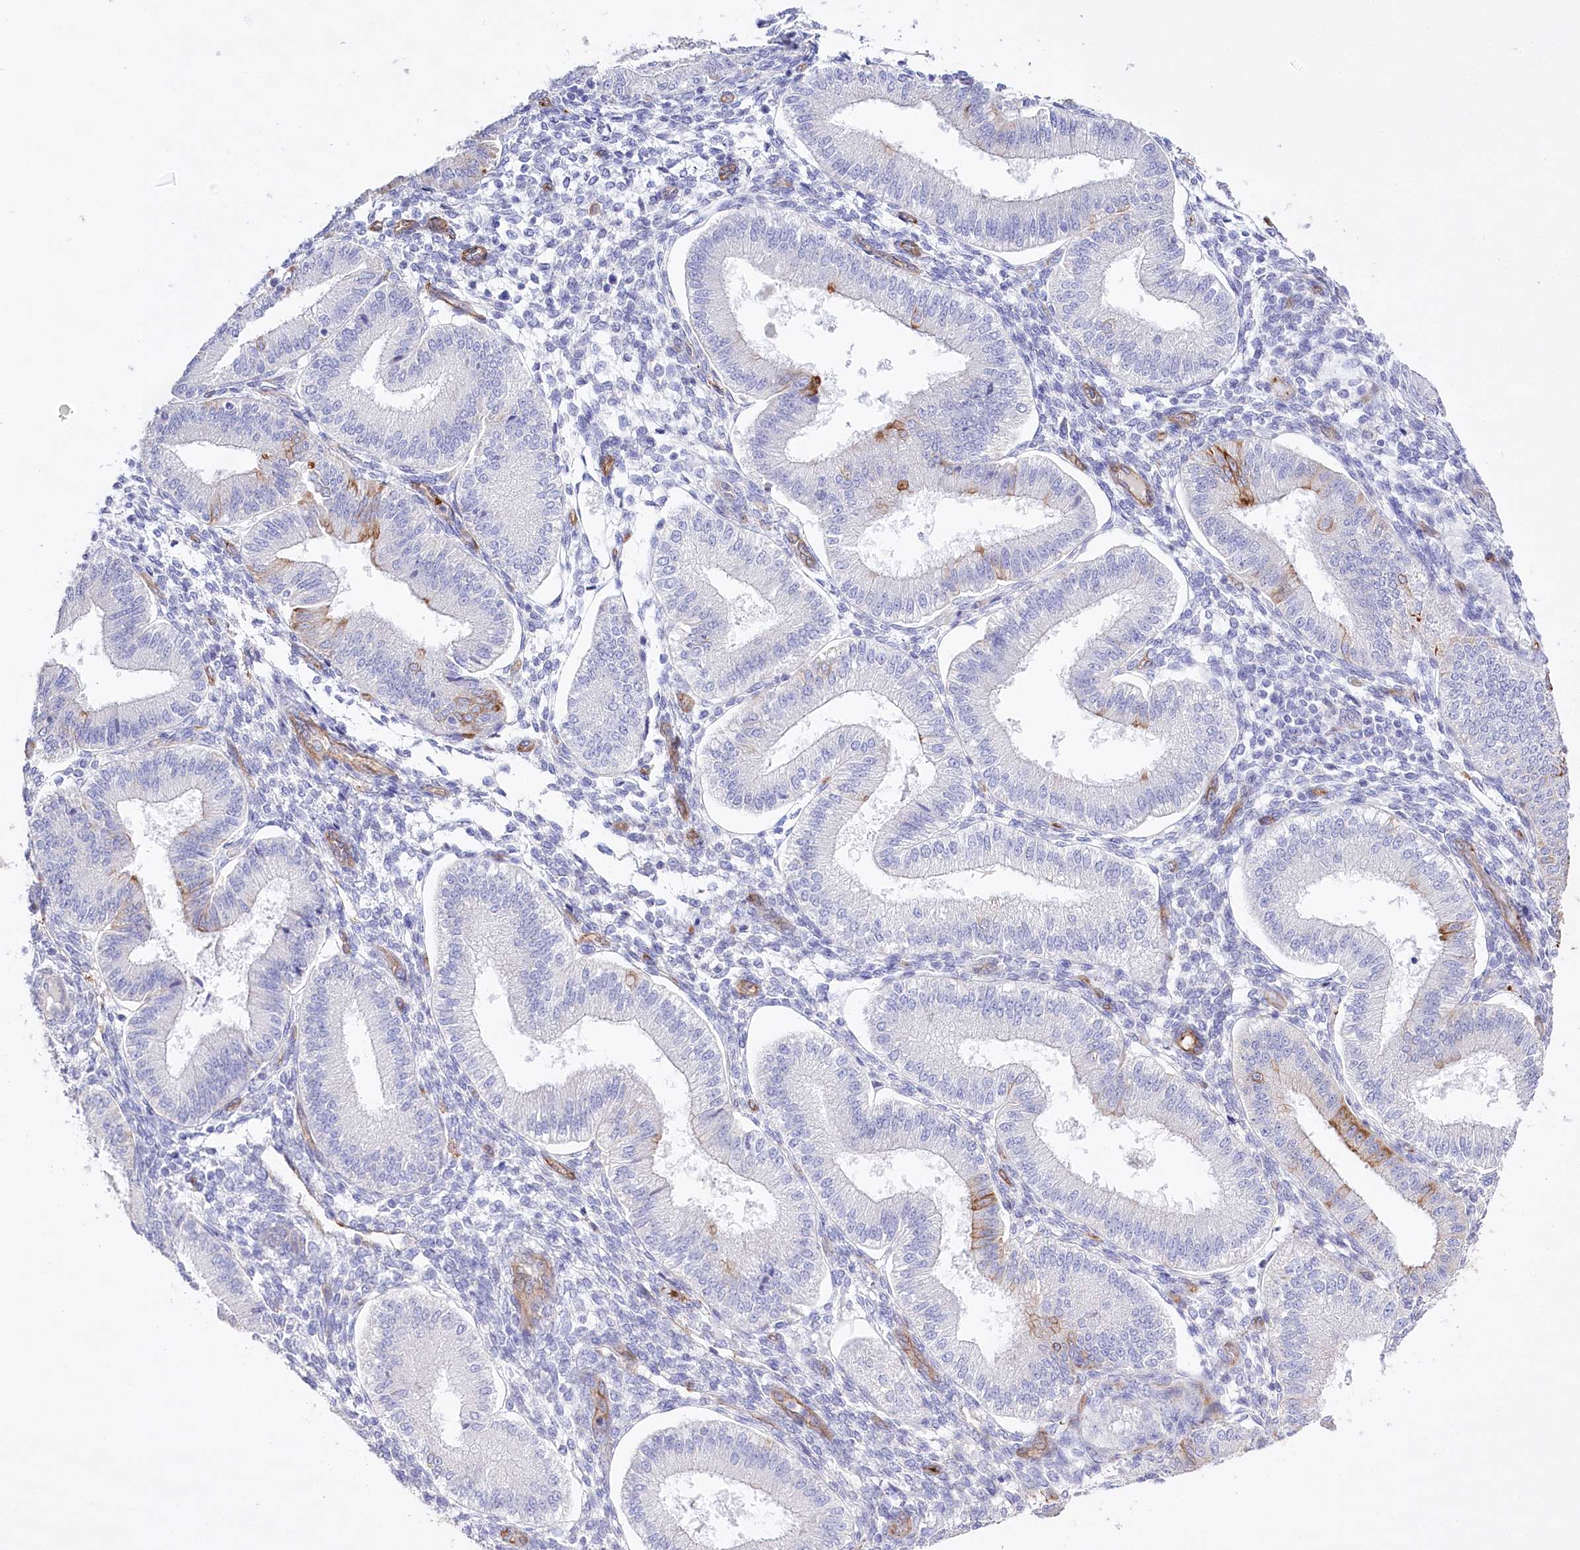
{"staining": {"intensity": "negative", "quantity": "none", "location": "none"}, "tissue": "endometrium", "cell_type": "Cells in endometrial stroma", "image_type": "normal", "snomed": [{"axis": "morphology", "description": "Normal tissue, NOS"}, {"axis": "topography", "description": "Endometrium"}], "caption": "DAB immunohistochemical staining of unremarkable endometrium shows no significant expression in cells in endometrial stroma. (Brightfield microscopy of DAB immunohistochemistry (IHC) at high magnification).", "gene": "SLC39A10", "patient": {"sex": "female", "age": 39}}